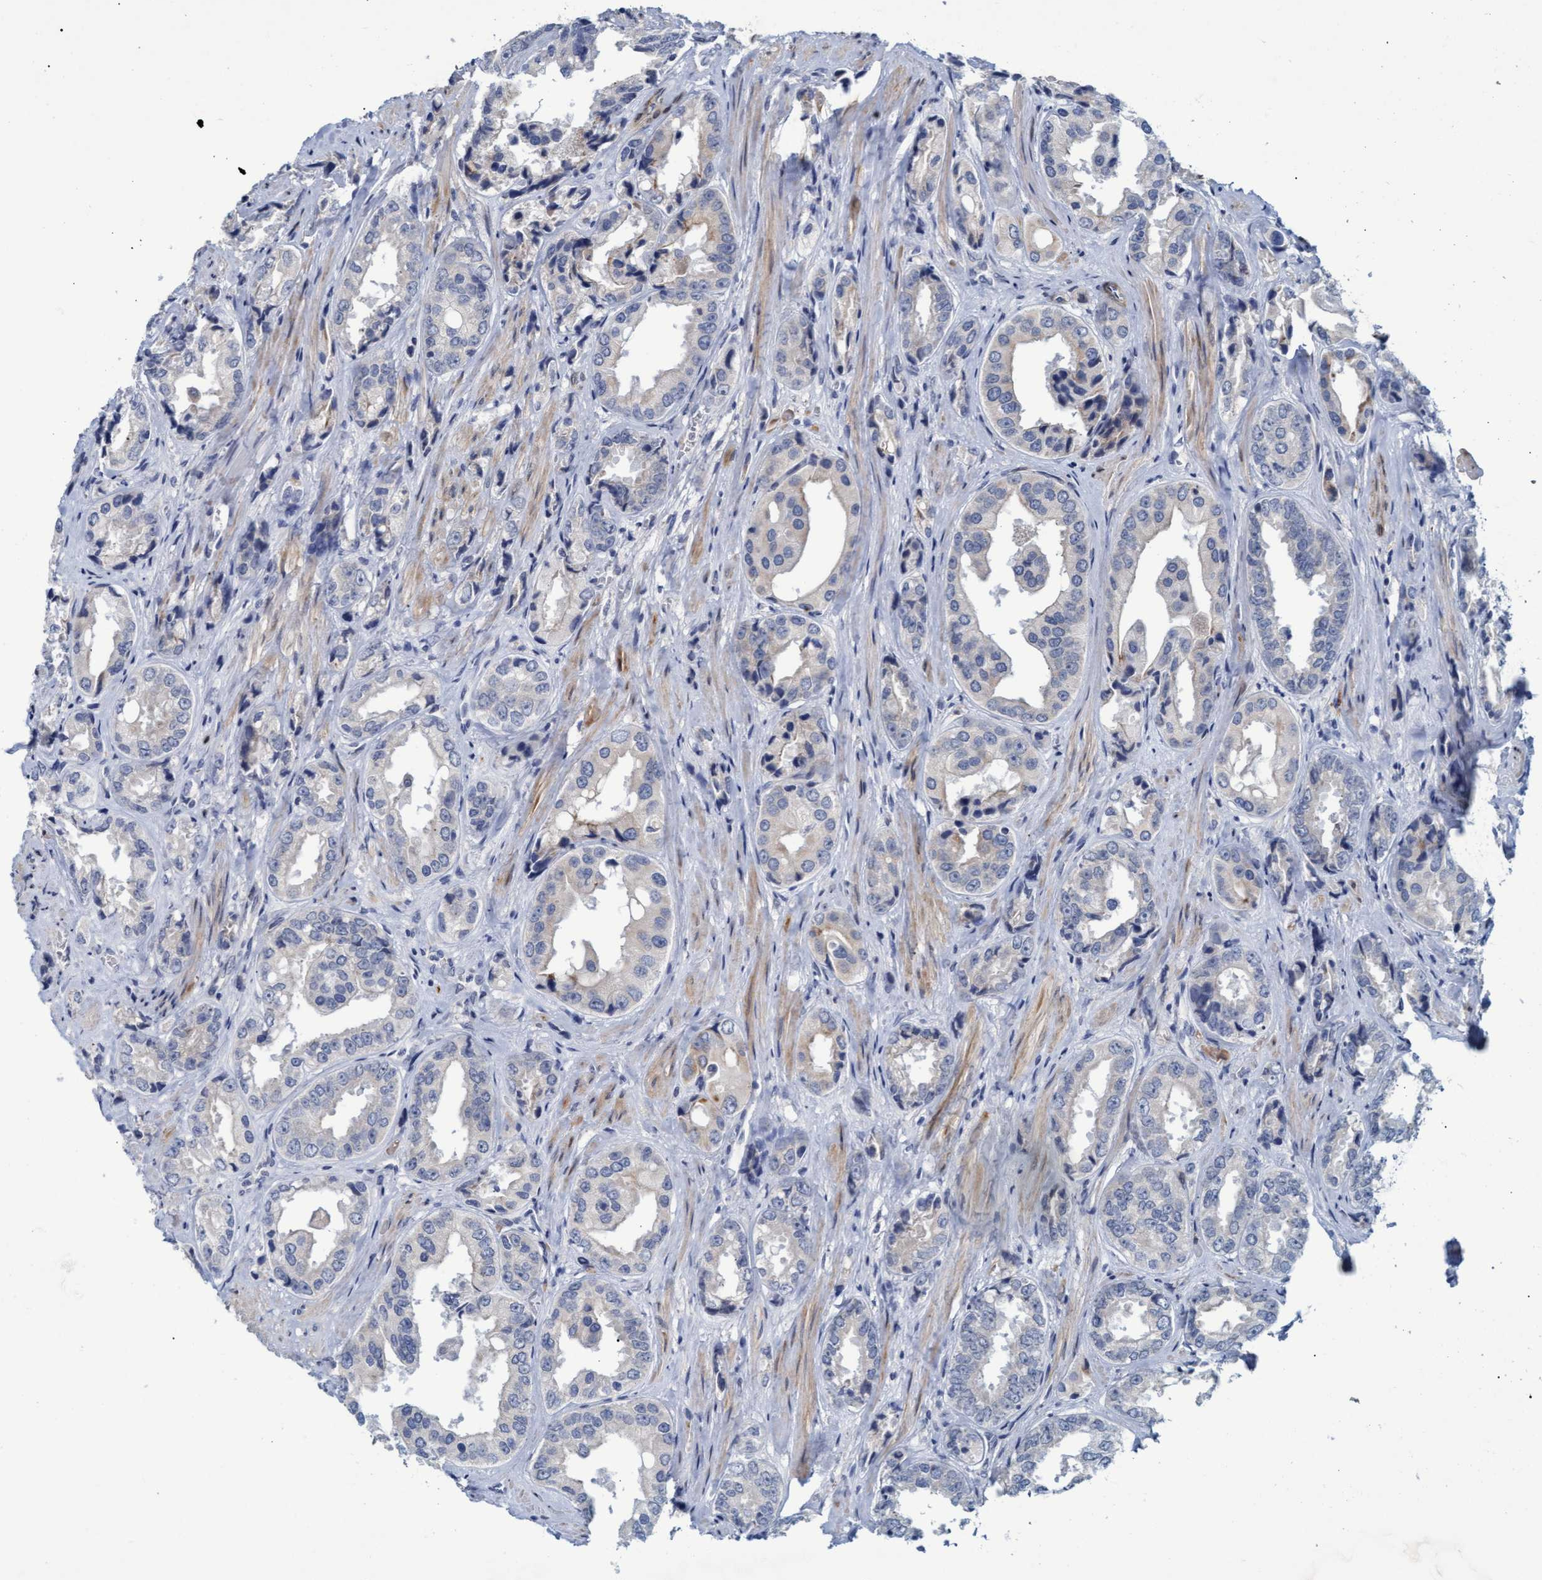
{"staining": {"intensity": "negative", "quantity": "none", "location": "none"}, "tissue": "prostate cancer", "cell_type": "Tumor cells", "image_type": "cancer", "snomed": [{"axis": "morphology", "description": "Adenocarcinoma, High grade"}, {"axis": "topography", "description": "Prostate"}], "caption": "The image exhibits no staining of tumor cells in prostate high-grade adenocarcinoma.", "gene": "SSTR3", "patient": {"sex": "male", "age": 61}}